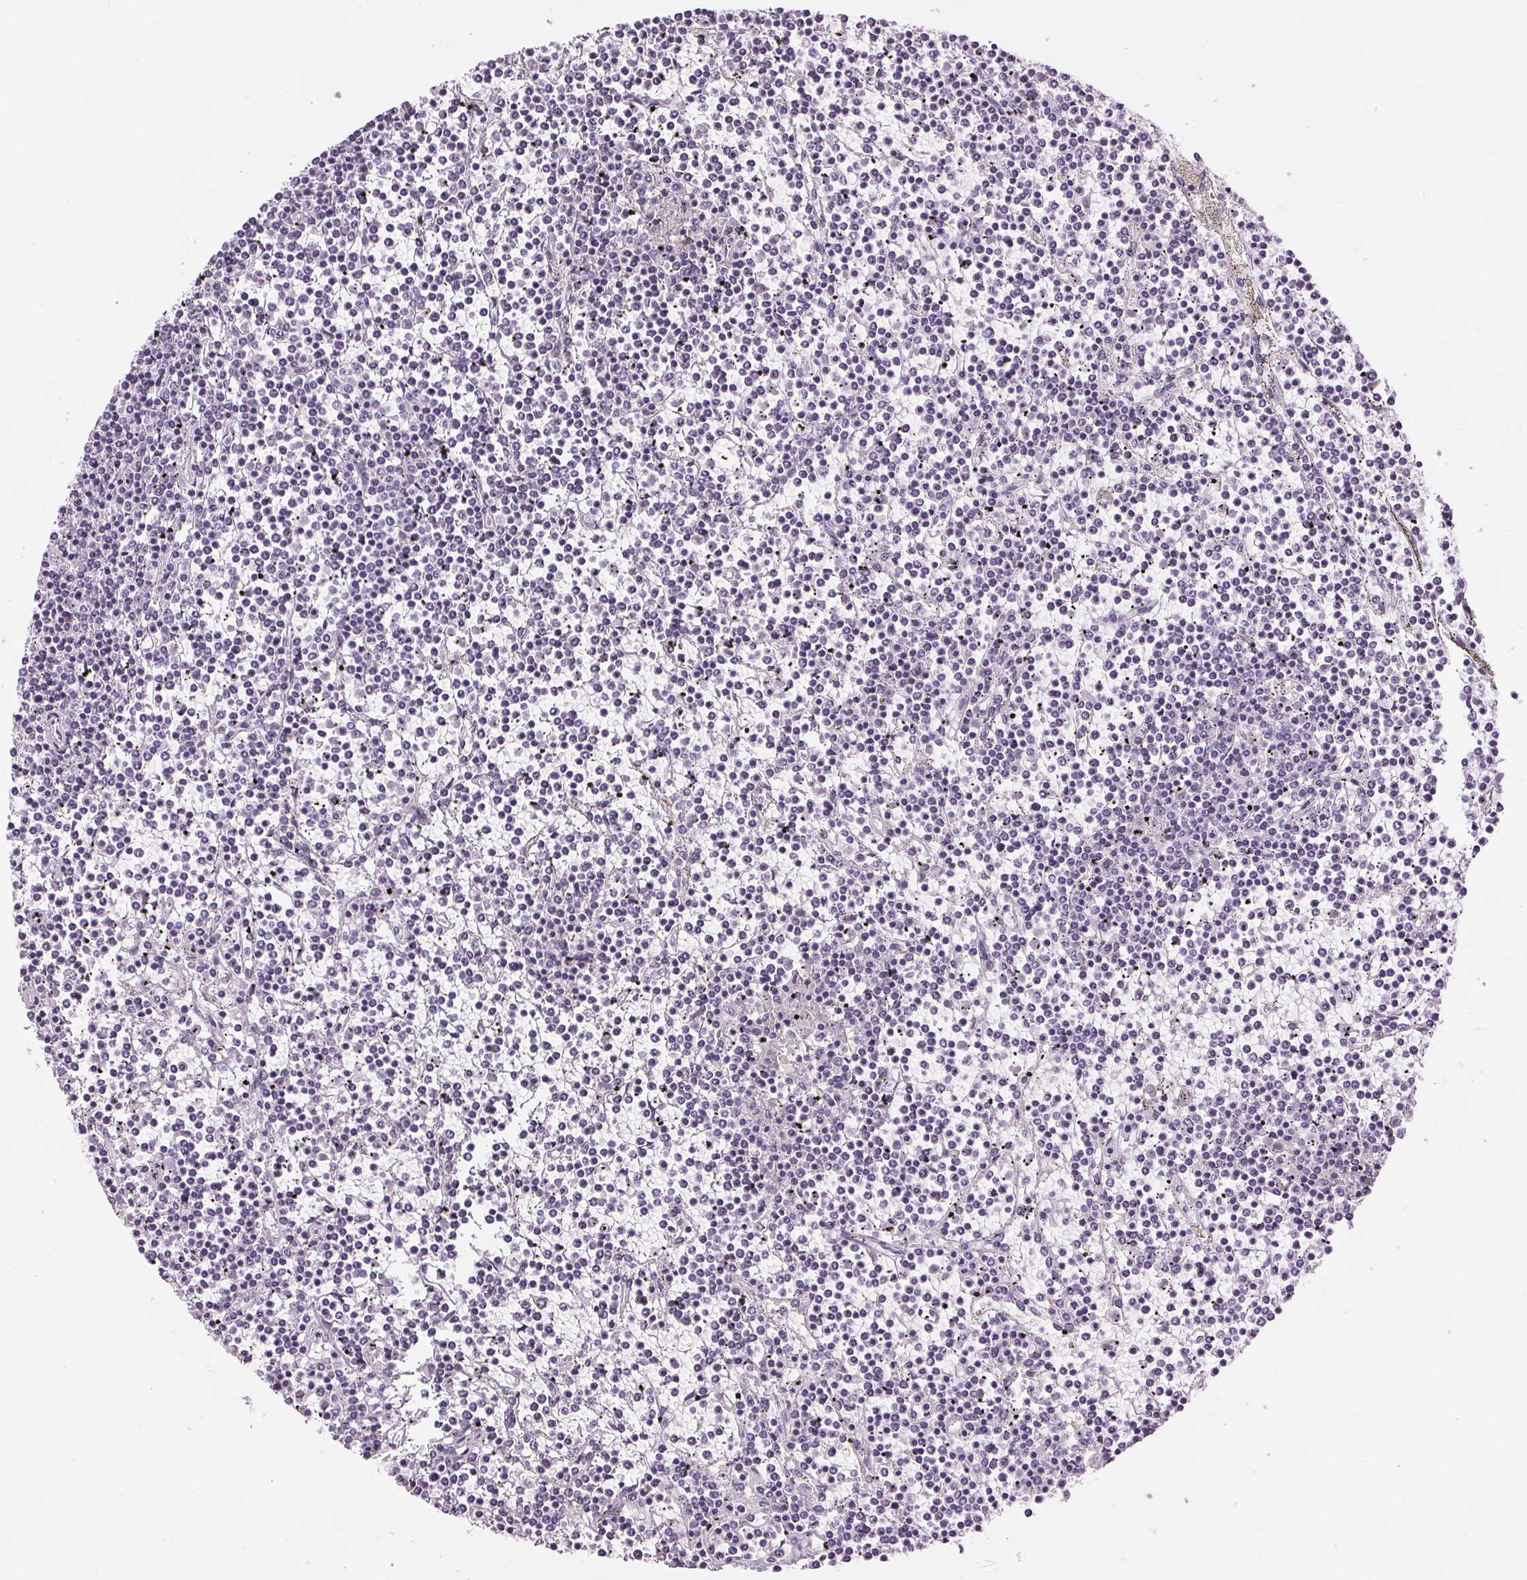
{"staining": {"intensity": "negative", "quantity": "none", "location": "none"}, "tissue": "lymphoma", "cell_type": "Tumor cells", "image_type": "cancer", "snomed": [{"axis": "morphology", "description": "Malignant lymphoma, non-Hodgkin's type, Low grade"}, {"axis": "topography", "description": "Spleen"}], "caption": "Immunohistochemical staining of lymphoma reveals no significant positivity in tumor cells.", "gene": "MISP", "patient": {"sex": "female", "age": 19}}